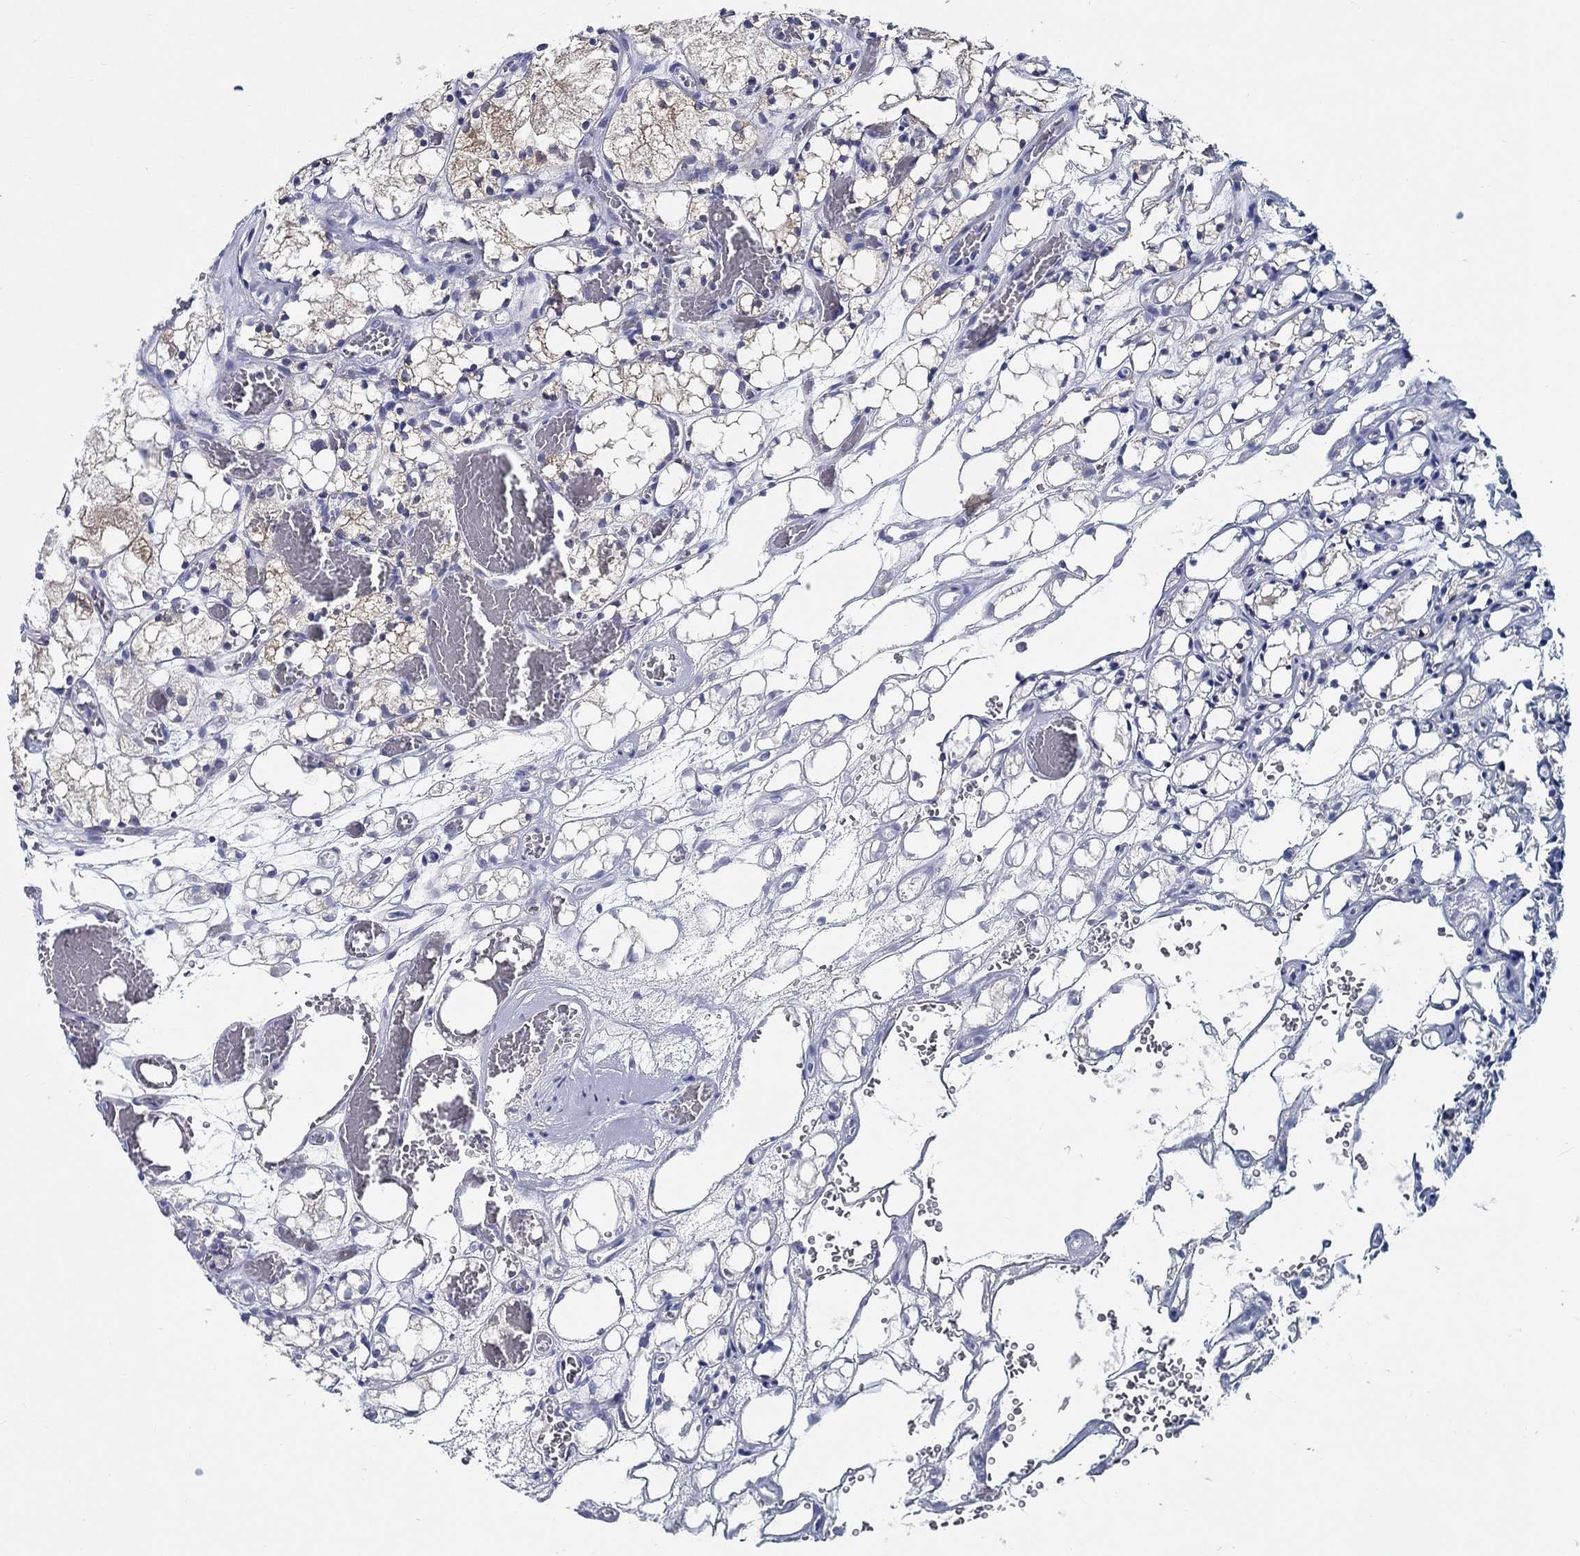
{"staining": {"intensity": "negative", "quantity": "none", "location": "none"}, "tissue": "renal cancer", "cell_type": "Tumor cells", "image_type": "cancer", "snomed": [{"axis": "morphology", "description": "Adenocarcinoma, NOS"}, {"axis": "topography", "description": "Kidney"}], "caption": "IHC image of human adenocarcinoma (renal) stained for a protein (brown), which shows no staining in tumor cells. Brightfield microscopy of IHC stained with DAB (3,3'-diaminobenzidine) (brown) and hematoxylin (blue), captured at high magnification.", "gene": "RAP1GAP", "patient": {"sex": "female", "age": 69}}